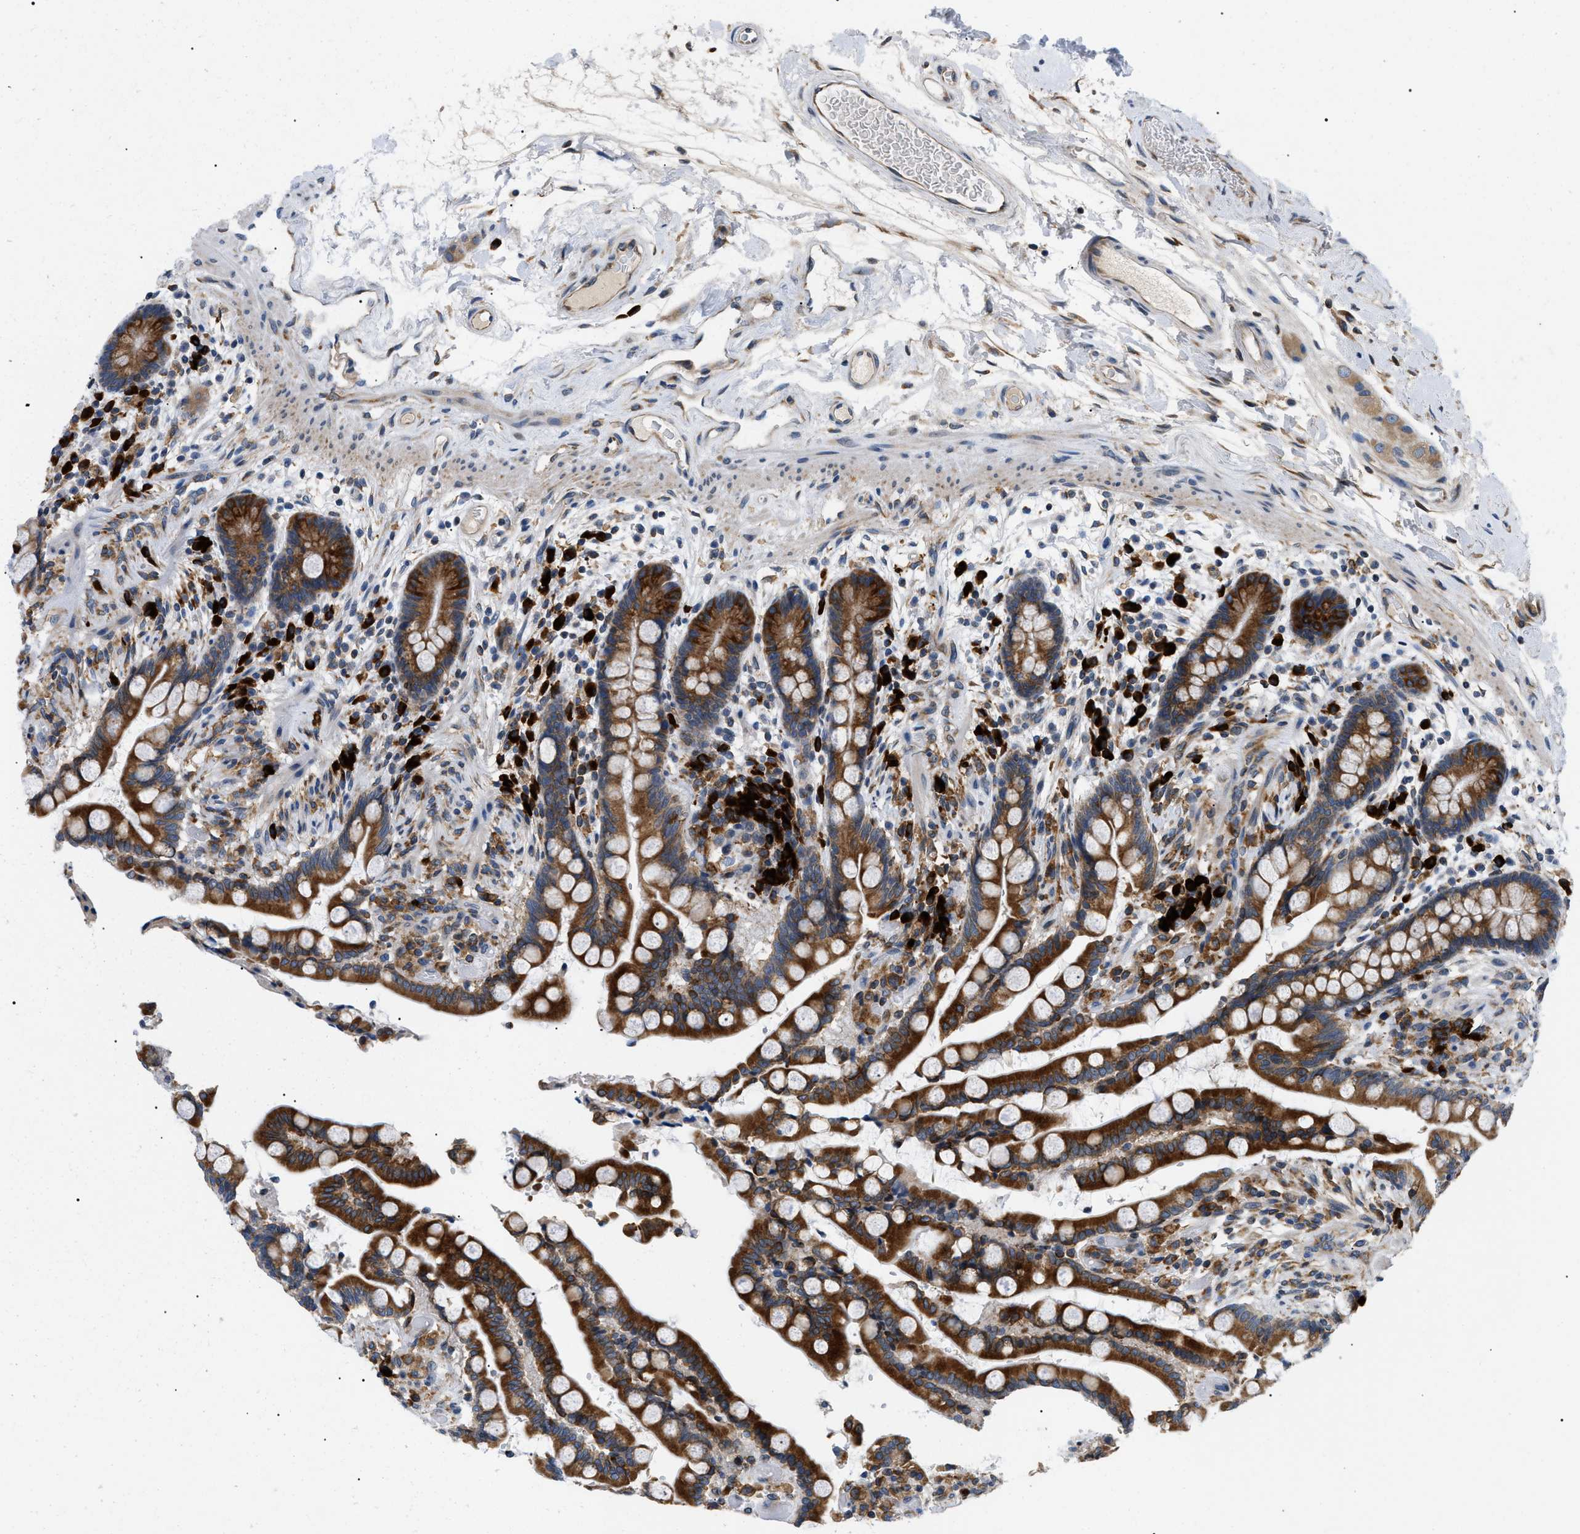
{"staining": {"intensity": "weak", "quantity": ">75%", "location": "cytoplasmic/membranous"}, "tissue": "colon", "cell_type": "Endothelial cells", "image_type": "normal", "snomed": [{"axis": "morphology", "description": "Normal tissue, NOS"}, {"axis": "topography", "description": "Colon"}], "caption": "The micrograph reveals staining of unremarkable colon, revealing weak cytoplasmic/membranous protein expression (brown color) within endothelial cells. Immunohistochemistry (ihc) stains the protein of interest in brown and the nuclei are stained blue.", "gene": "DERL1", "patient": {"sex": "male", "age": 73}}